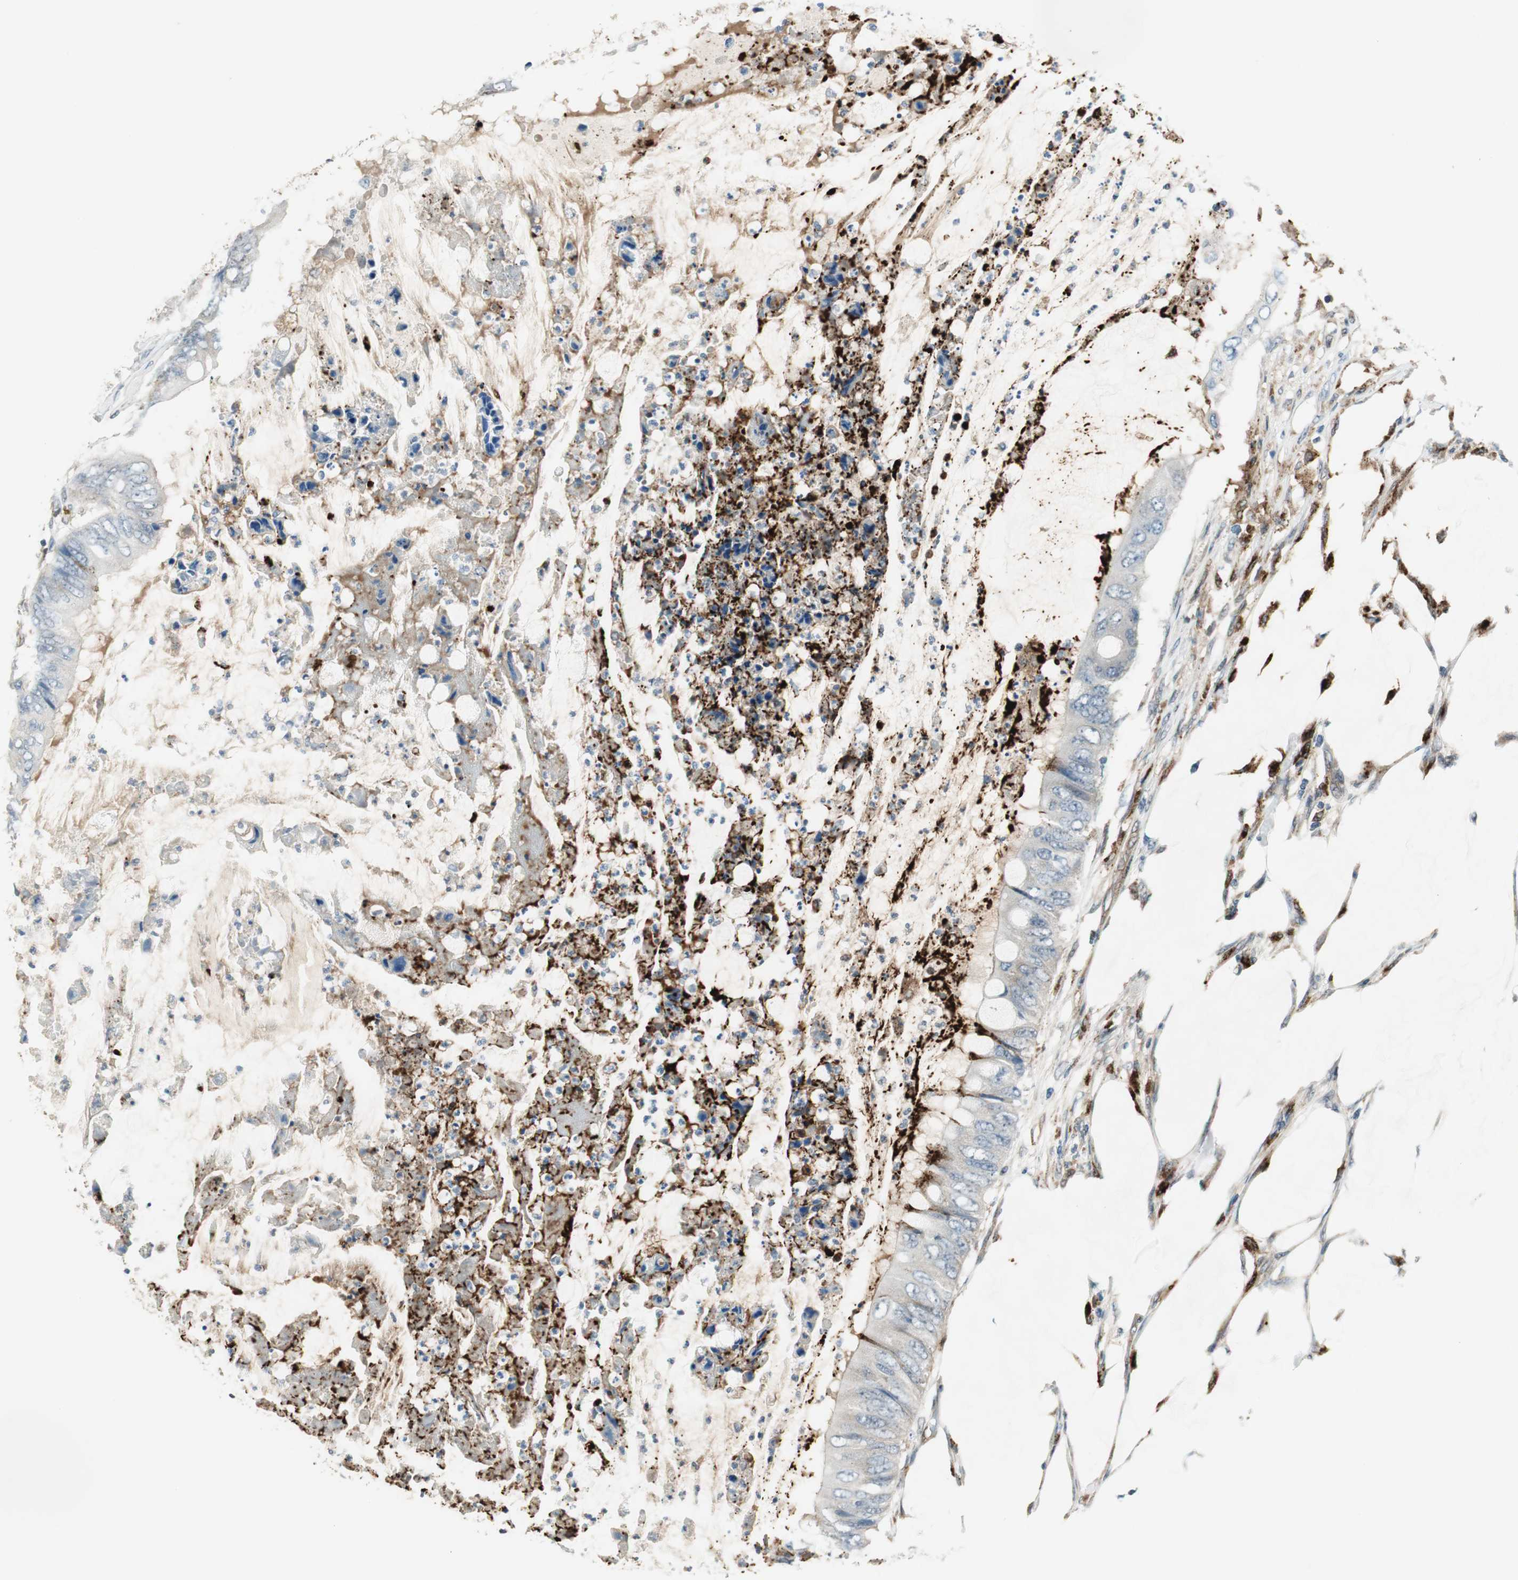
{"staining": {"intensity": "negative", "quantity": "none", "location": "none"}, "tissue": "colorectal cancer", "cell_type": "Tumor cells", "image_type": "cancer", "snomed": [{"axis": "morphology", "description": "Normal tissue, NOS"}, {"axis": "morphology", "description": "Adenocarcinoma, NOS"}, {"axis": "topography", "description": "Rectum"}, {"axis": "topography", "description": "Peripheral nerve tissue"}], "caption": "Colorectal adenocarcinoma was stained to show a protein in brown. There is no significant staining in tumor cells. The staining is performed using DAB (3,3'-diaminobenzidine) brown chromogen with nuclei counter-stained in using hematoxylin.", "gene": "NCK1", "patient": {"sex": "female", "age": 77}}